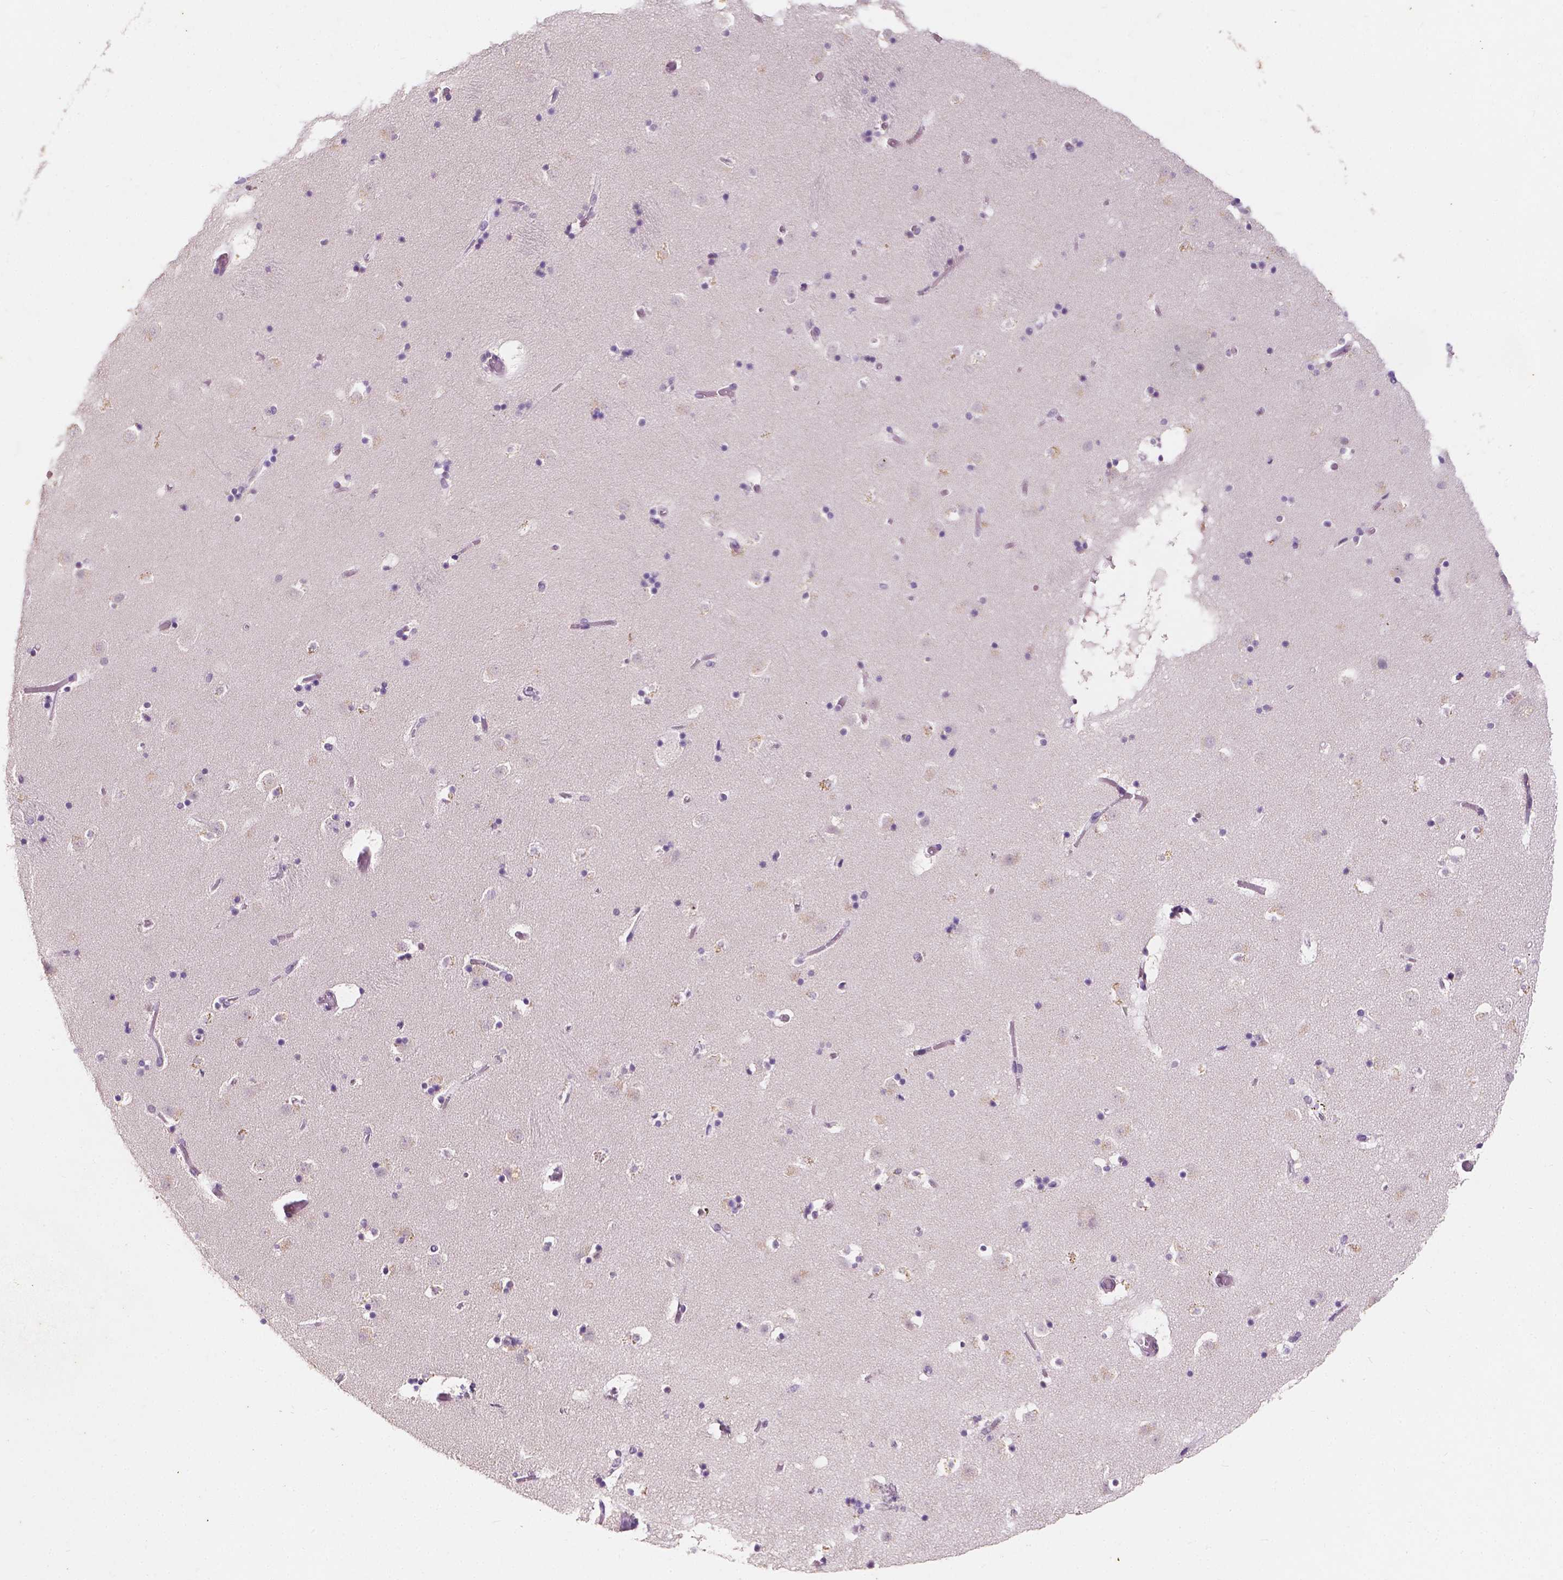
{"staining": {"intensity": "weak", "quantity": "<25%", "location": "cytoplasmic/membranous"}, "tissue": "caudate", "cell_type": "Glial cells", "image_type": "normal", "snomed": [{"axis": "morphology", "description": "Normal tissue, NOS"}, {"axis": "topography", "description": "Lateral ventricle wall"}], "caption": "Immunohistochemistry micrograph of normal caudate: human caudate stained with DAB displays no significant protein staining in glial cells.", "gene": "TAL1", "patient": {"sex": "female", "age": 42}}